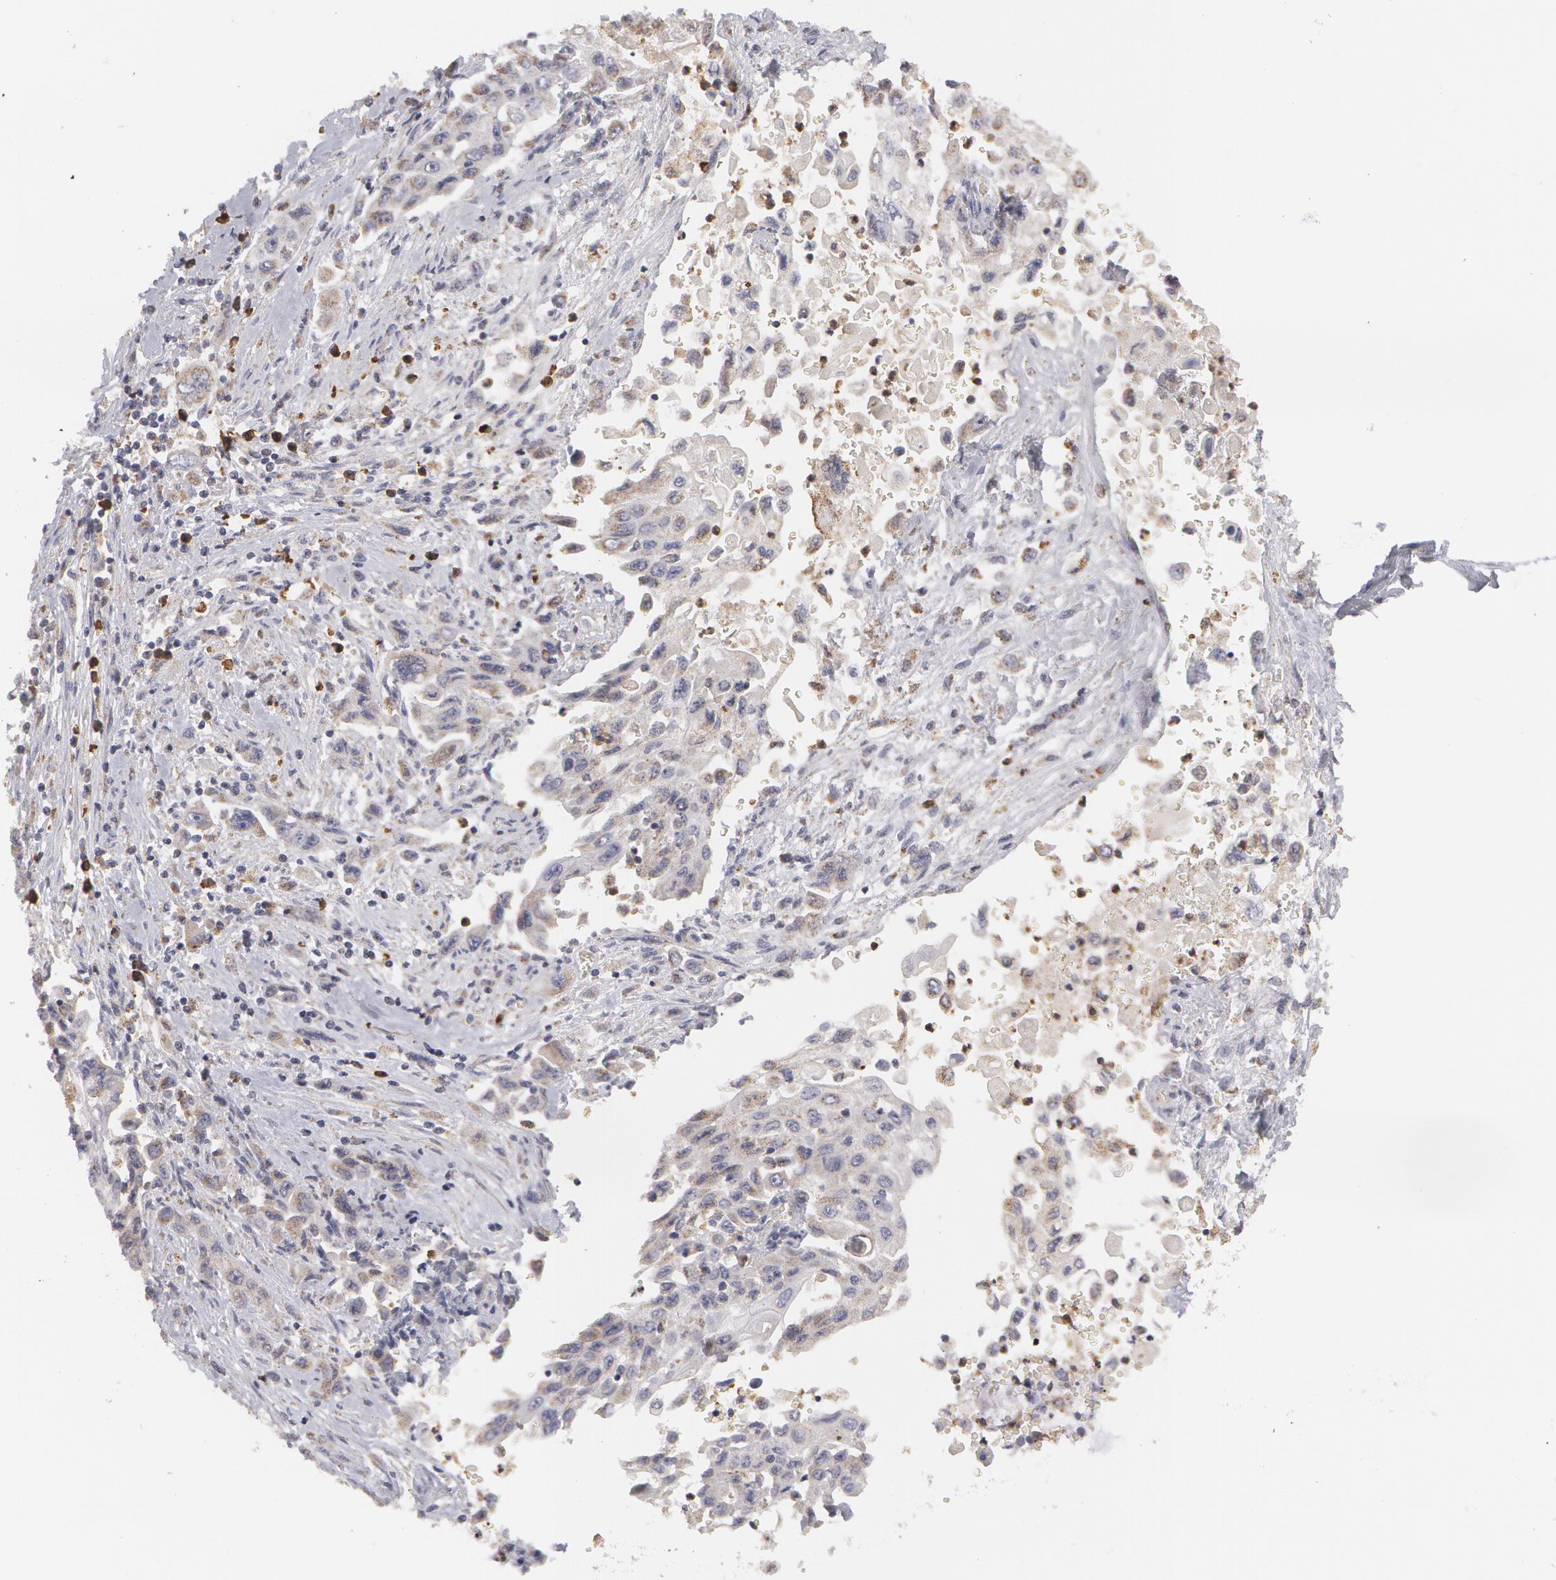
{"staining": {"intensity": "weak", "quantity": "25%-75%", "location": "cytoplasmic/membranous"}, "tissue": "pancreatic cancer", "cell_type": "Tumor cells", "image_type": "cancer", "snomed": [{"axis": "morphology", "description": "Adenocarcinoma, NOS"}, {"axis": "topography", "description": "Pancreas"}], "caption": "IHC photomicrograph of neoplastic tissue: pancreatic adenocarcinoma stained using immunohistochemistry (IHC) demonstrates low levels of weak protein expression localized specifically in the cytoplasmic/membranous of tumor cells, appearing as a cytoplasmic/membranous brown color.", "gene": "CAT", "patient": {"sex": "male", "age": 70}}